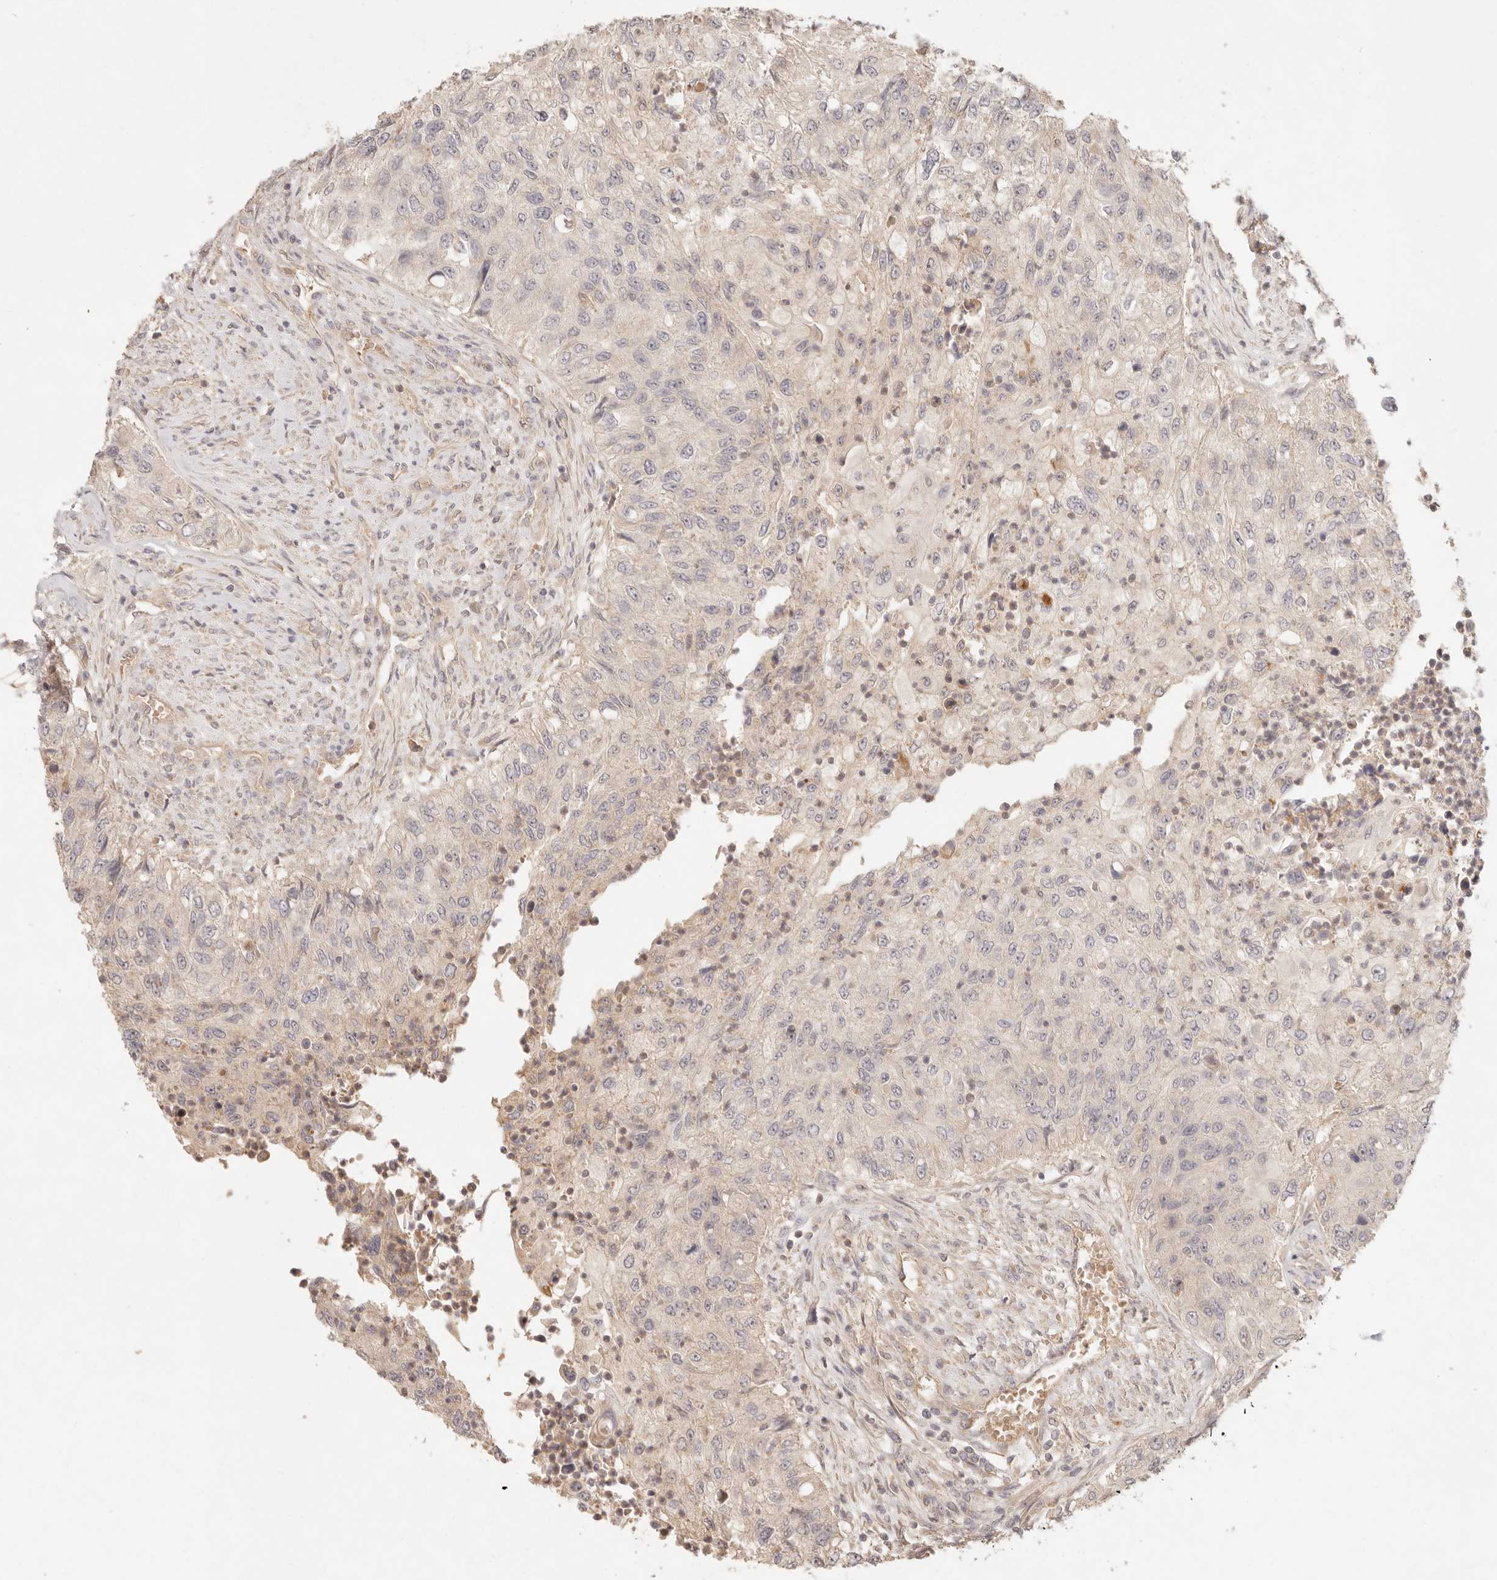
{"staining": {"intensity": "negative", "quantity": "none", "location": "none"}, "tissue": "urothelial cancer", "cell_type": "Tumor cells", "image_type": "cancer", "snomed": [{"axis": "morphology", "description": "Urothelial carcinoma, High grade"}, {"axis": "topography", "description": "Urinary bladder"}], "caption": "Immunohistochemistry (IHC) of urothelial cancer reveals no staining in tumor cells.", "gene": "PPP1R3B", "patient": {"sex": "female", "age": 60}}